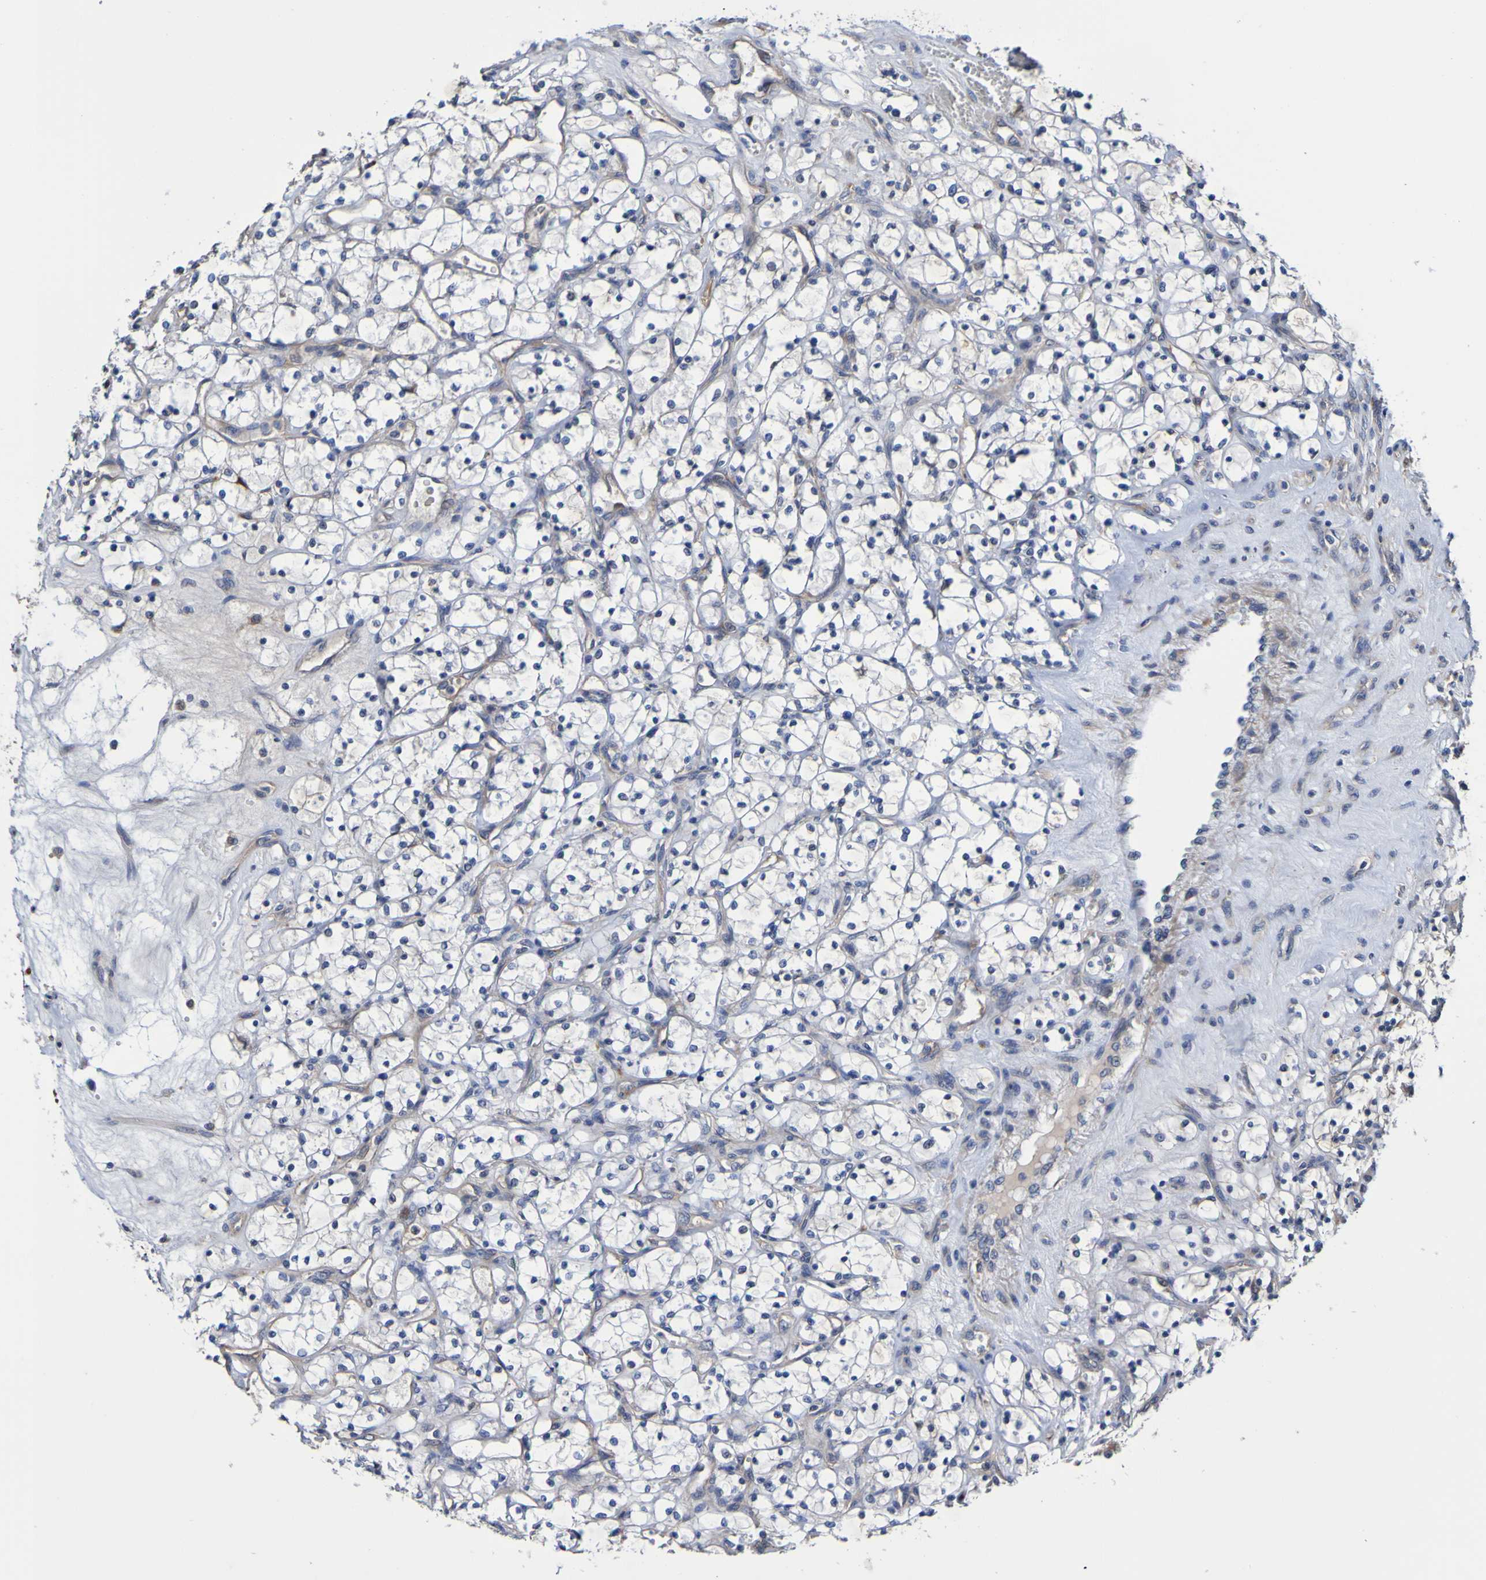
{"staining": {"intensity": "moderate", "quantity": ">75%", "location": "cytoplasmic/membranous"}, "tissue": "renal cancer", "cell_type": "Tumor cells", "image_type": "cancer", "snomed": [{"axis": "morphology", "description": "Adenocarcinoma, NOS"}, {"axis": "topography", "description": "Kidney"}], "caption": "DAB (3,3'-diaminobenzidine) immunohistochemical staining of renal adenocarcinoma exhibits moderate cytoplasmic/membranous protein staining in about >75% of tumor cells.", "gene": "METAP2", "patient": {"sex": "female", "age": 69}}